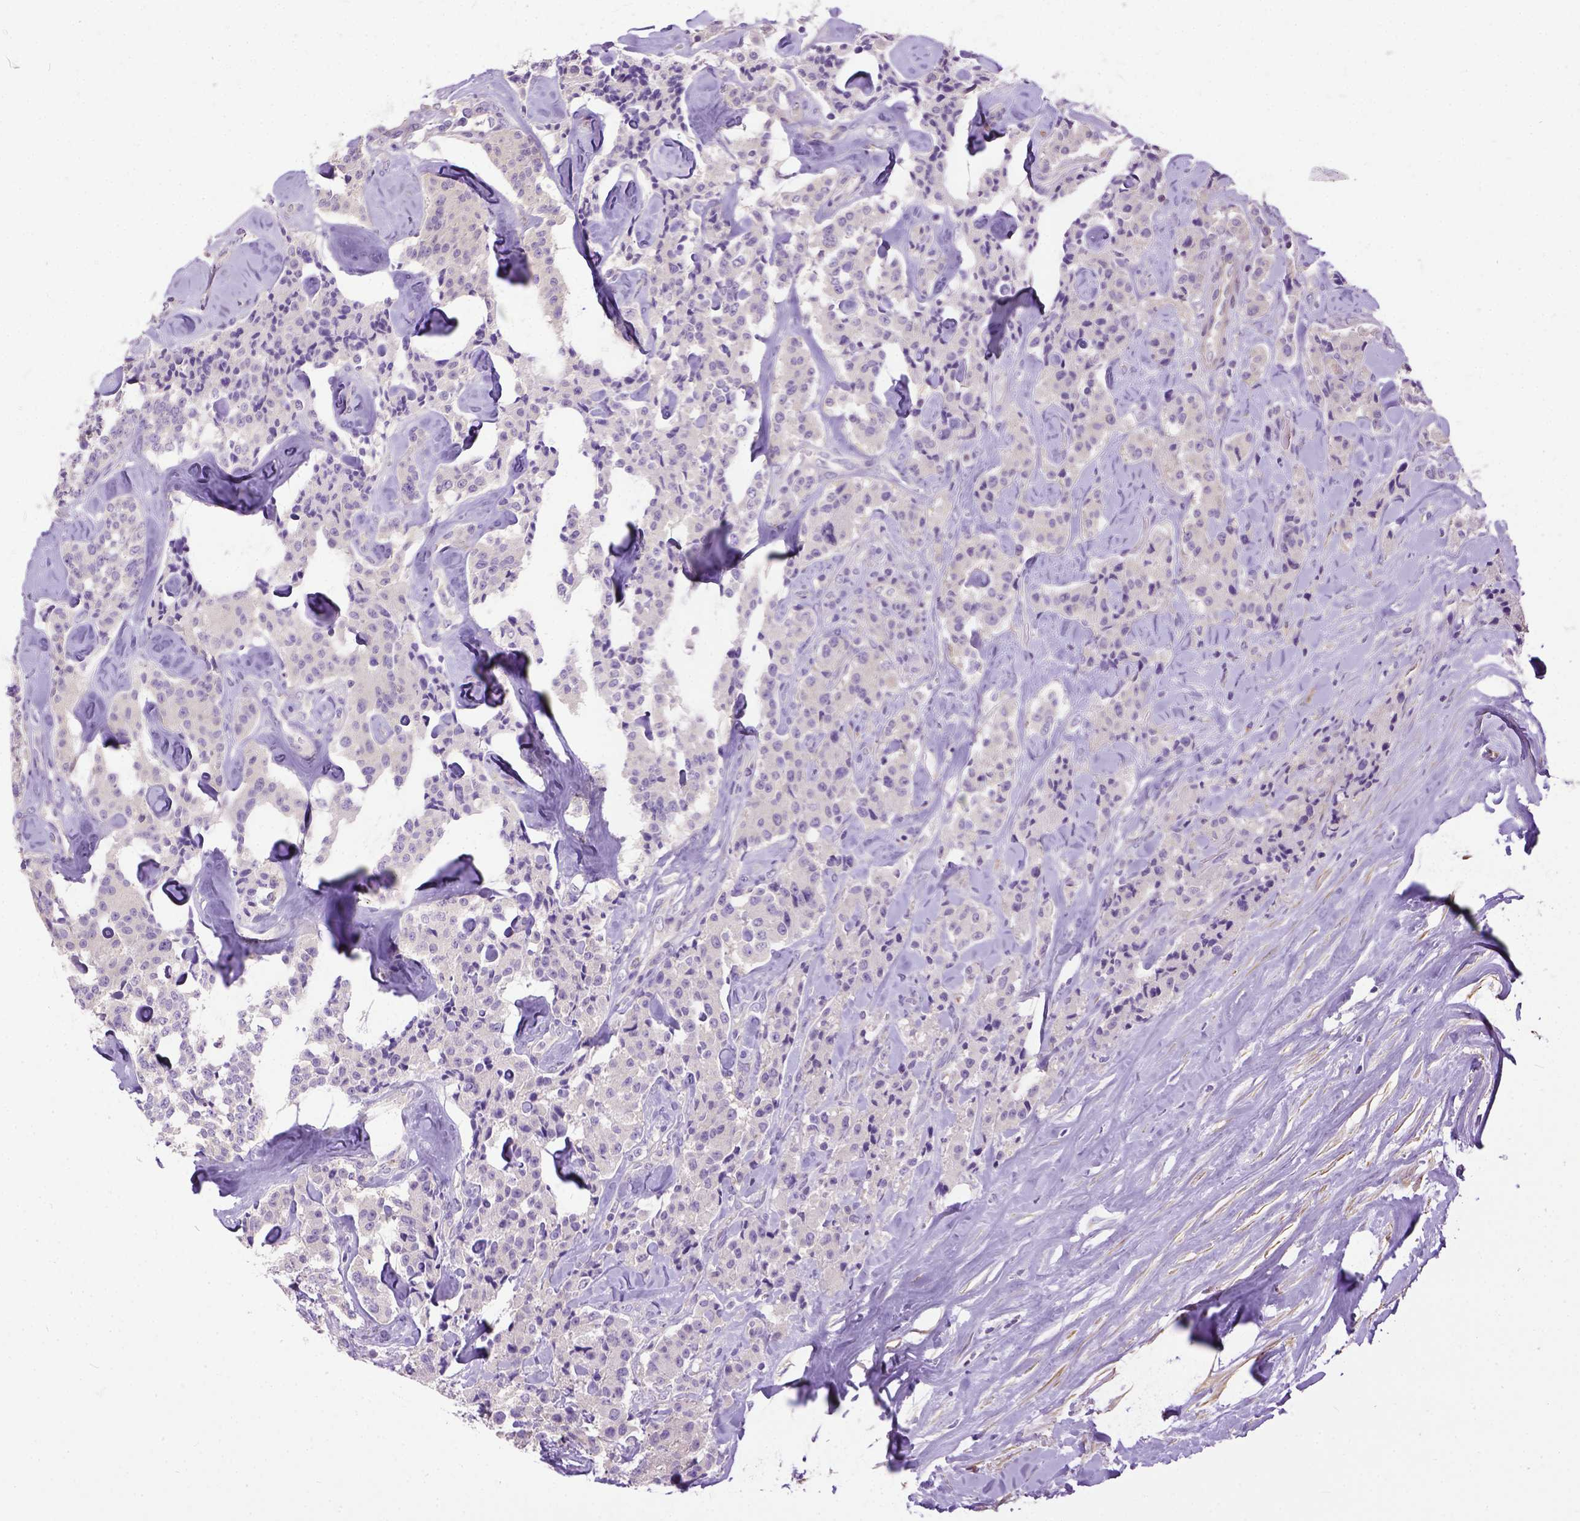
{"staining": {"intensity": "negative", "quantity": "none", "location": "none"}, "tissue": "carcinoid", "cell_type": "Tumor cells", "image_type": "cancer", "snomed": [{"axis": "morphology", "description": "Carcinoid, malignant, NOS"}, {"axis": "topography", "description": "Pancreas"}], "caption": "Immunohistochemical staining of human malignant carcinoid reveals no significant expression in tumor cells.", "gene": "BANF2", "patient": {"sex": "male", "age": 41}}